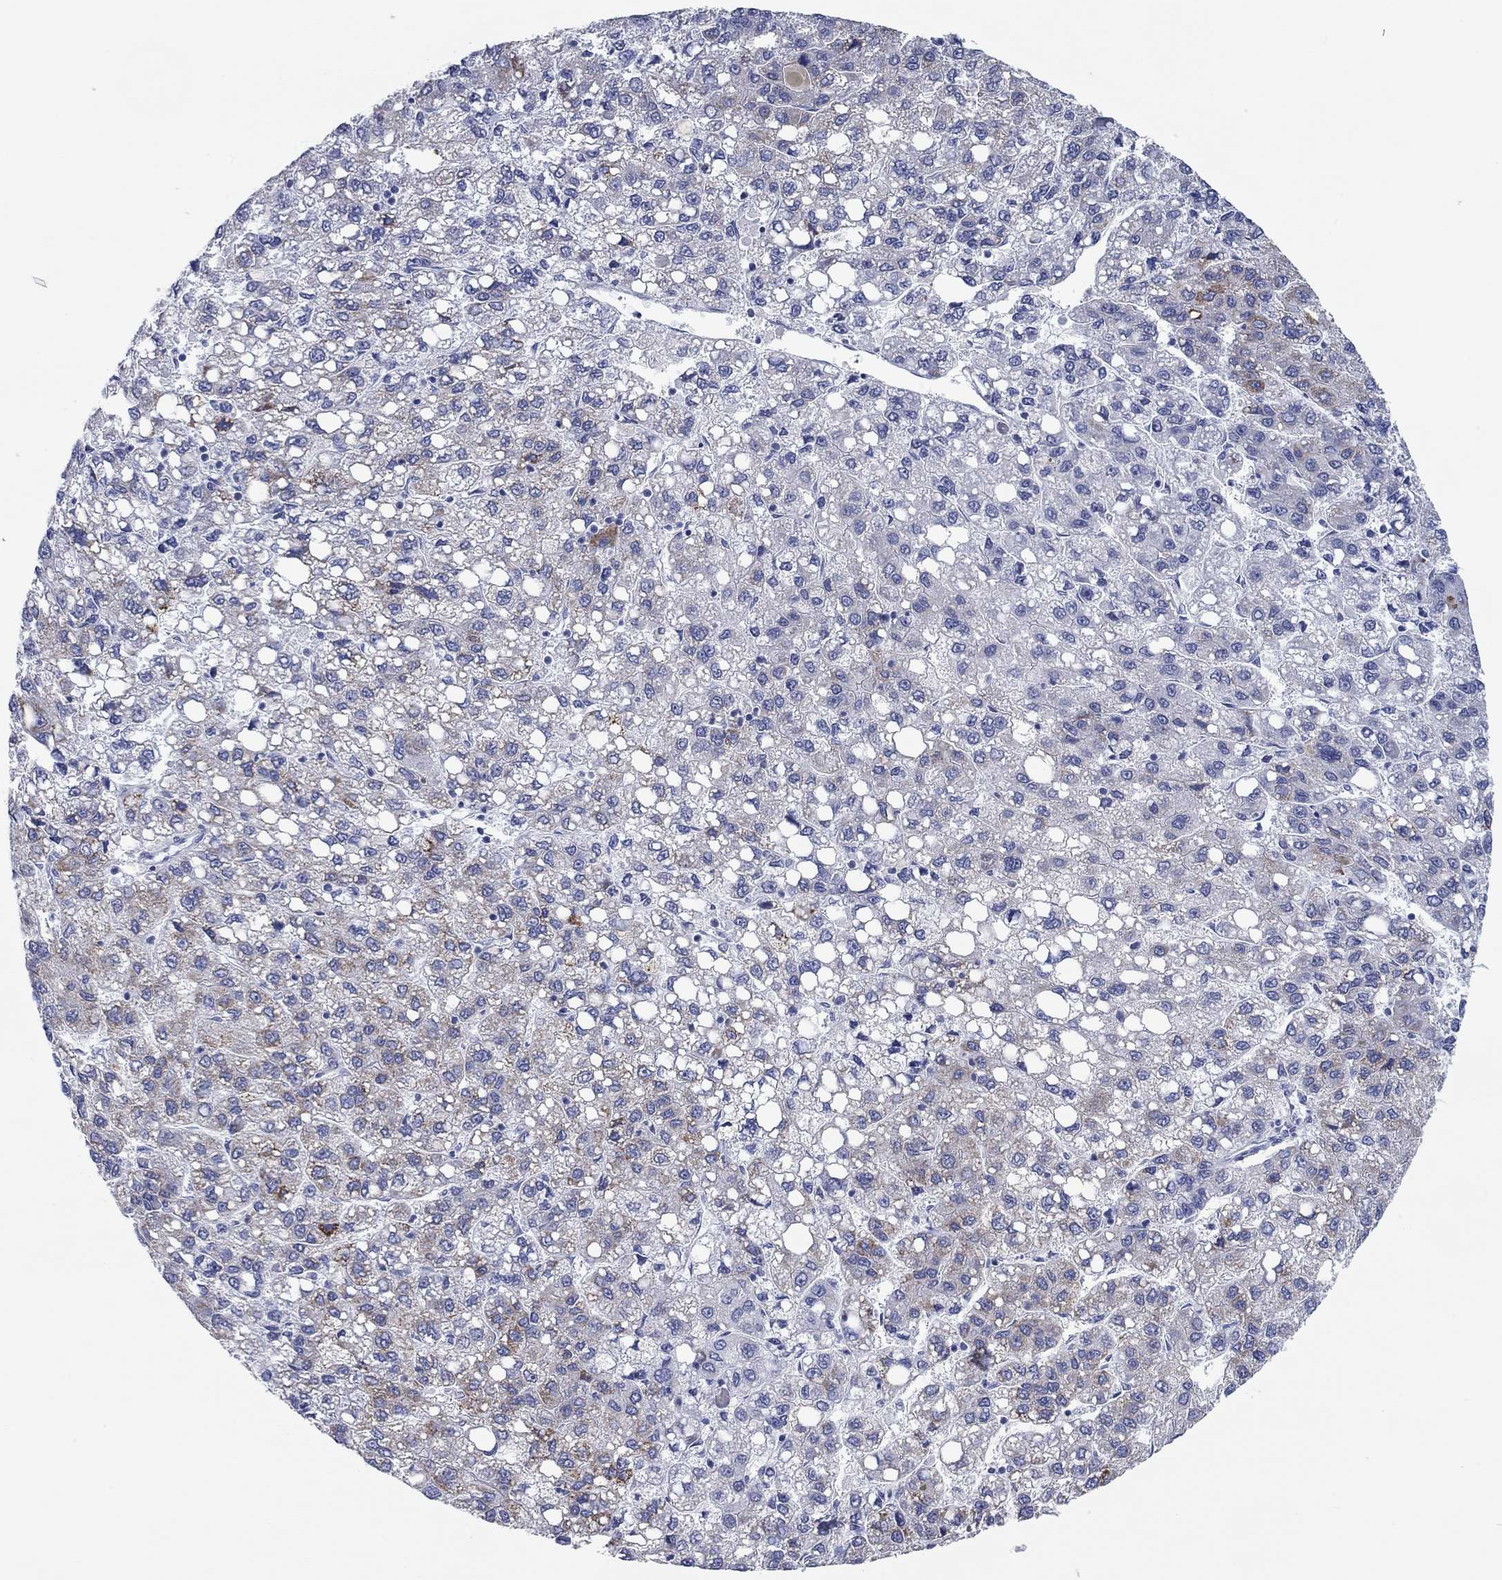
{"staining": {"intensity": "moderate", "quantity": "<25%", "location": "cytoplasmic/membranous"}, "tissue": "liver cancer", "cell_type": "Tumor cells", "image_type": "cancer", "snomed": [{"axis": "morphology", "description": "Carcinoma, Hepatocellular, NOS"}, {"axis": "topography", "description": "Liver"}], "caption": "Immunohistochemistry histopathology image of neoplastic tissue: human hepatocellular carcinoma (liver) stained using immunohistochemistry (IHC) displays low levels of moderate protein expression localized specifically in the cytoplasmic/membranous of tumor cells, appearing as a cytoplasmic/membranous brown color.", "gene": "CHI3L2", "patient": {"sex": "female", "age": 82}}